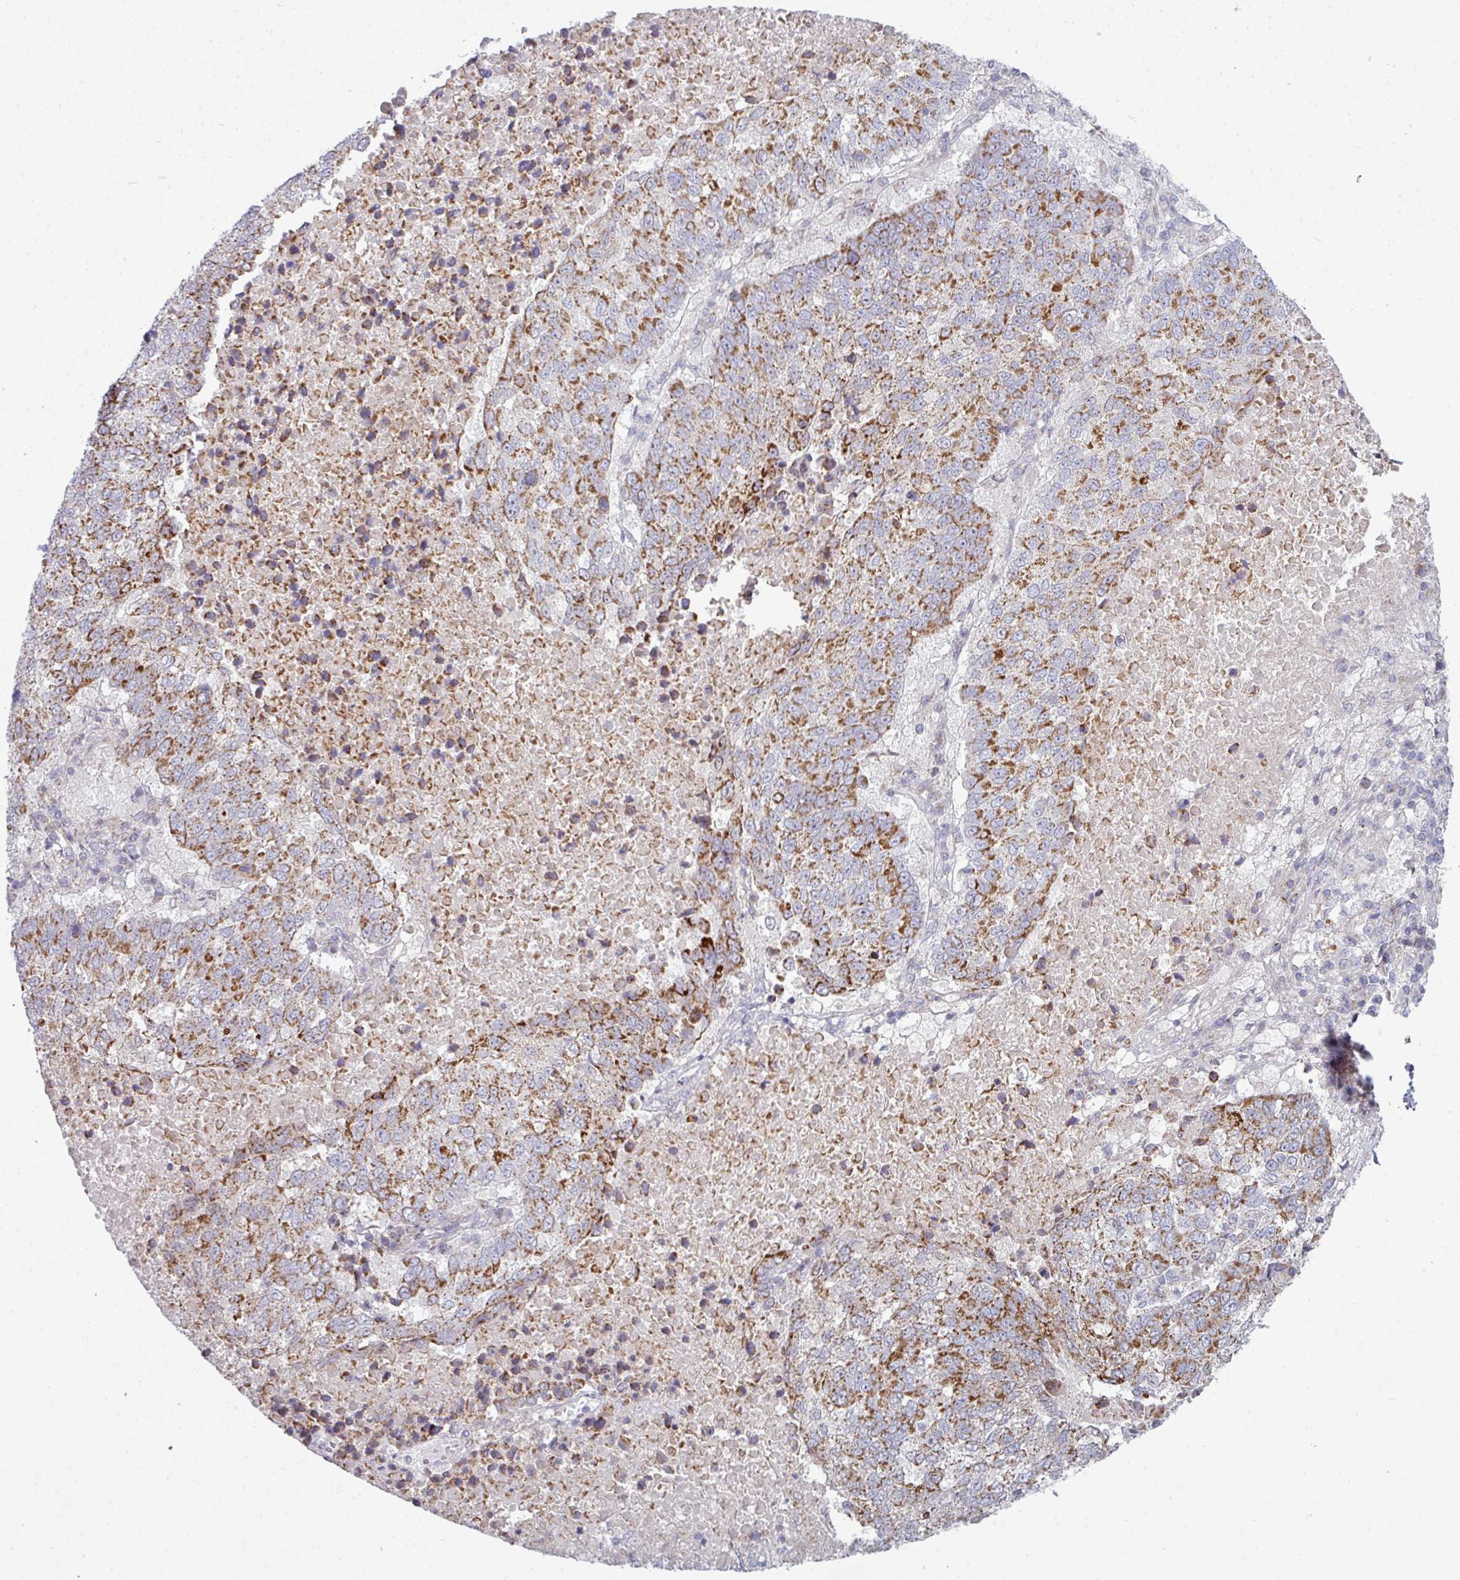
{"staining": {"intensity": "strong", "quantity": ">75%", "location": "cytoplasmic/membranous"}, "tissue": "lung cancer", "cell_type": "Tumor cells", "image_type": "cancer", "snomed": [{"axis": "morphology", "description": "Squamous cell carcinoma, NOS"}, {"axis": "topography", "description": "Lung"}], "caption": "Immunohistochemical staining of human lung cancer displays strong cytoplasmic/membranous protein staining in approximately >75% of tumor cells. Nuclei are stained in blue.", "gene": "ZNF615", "patient": {"sex": "male", "age": 73}}